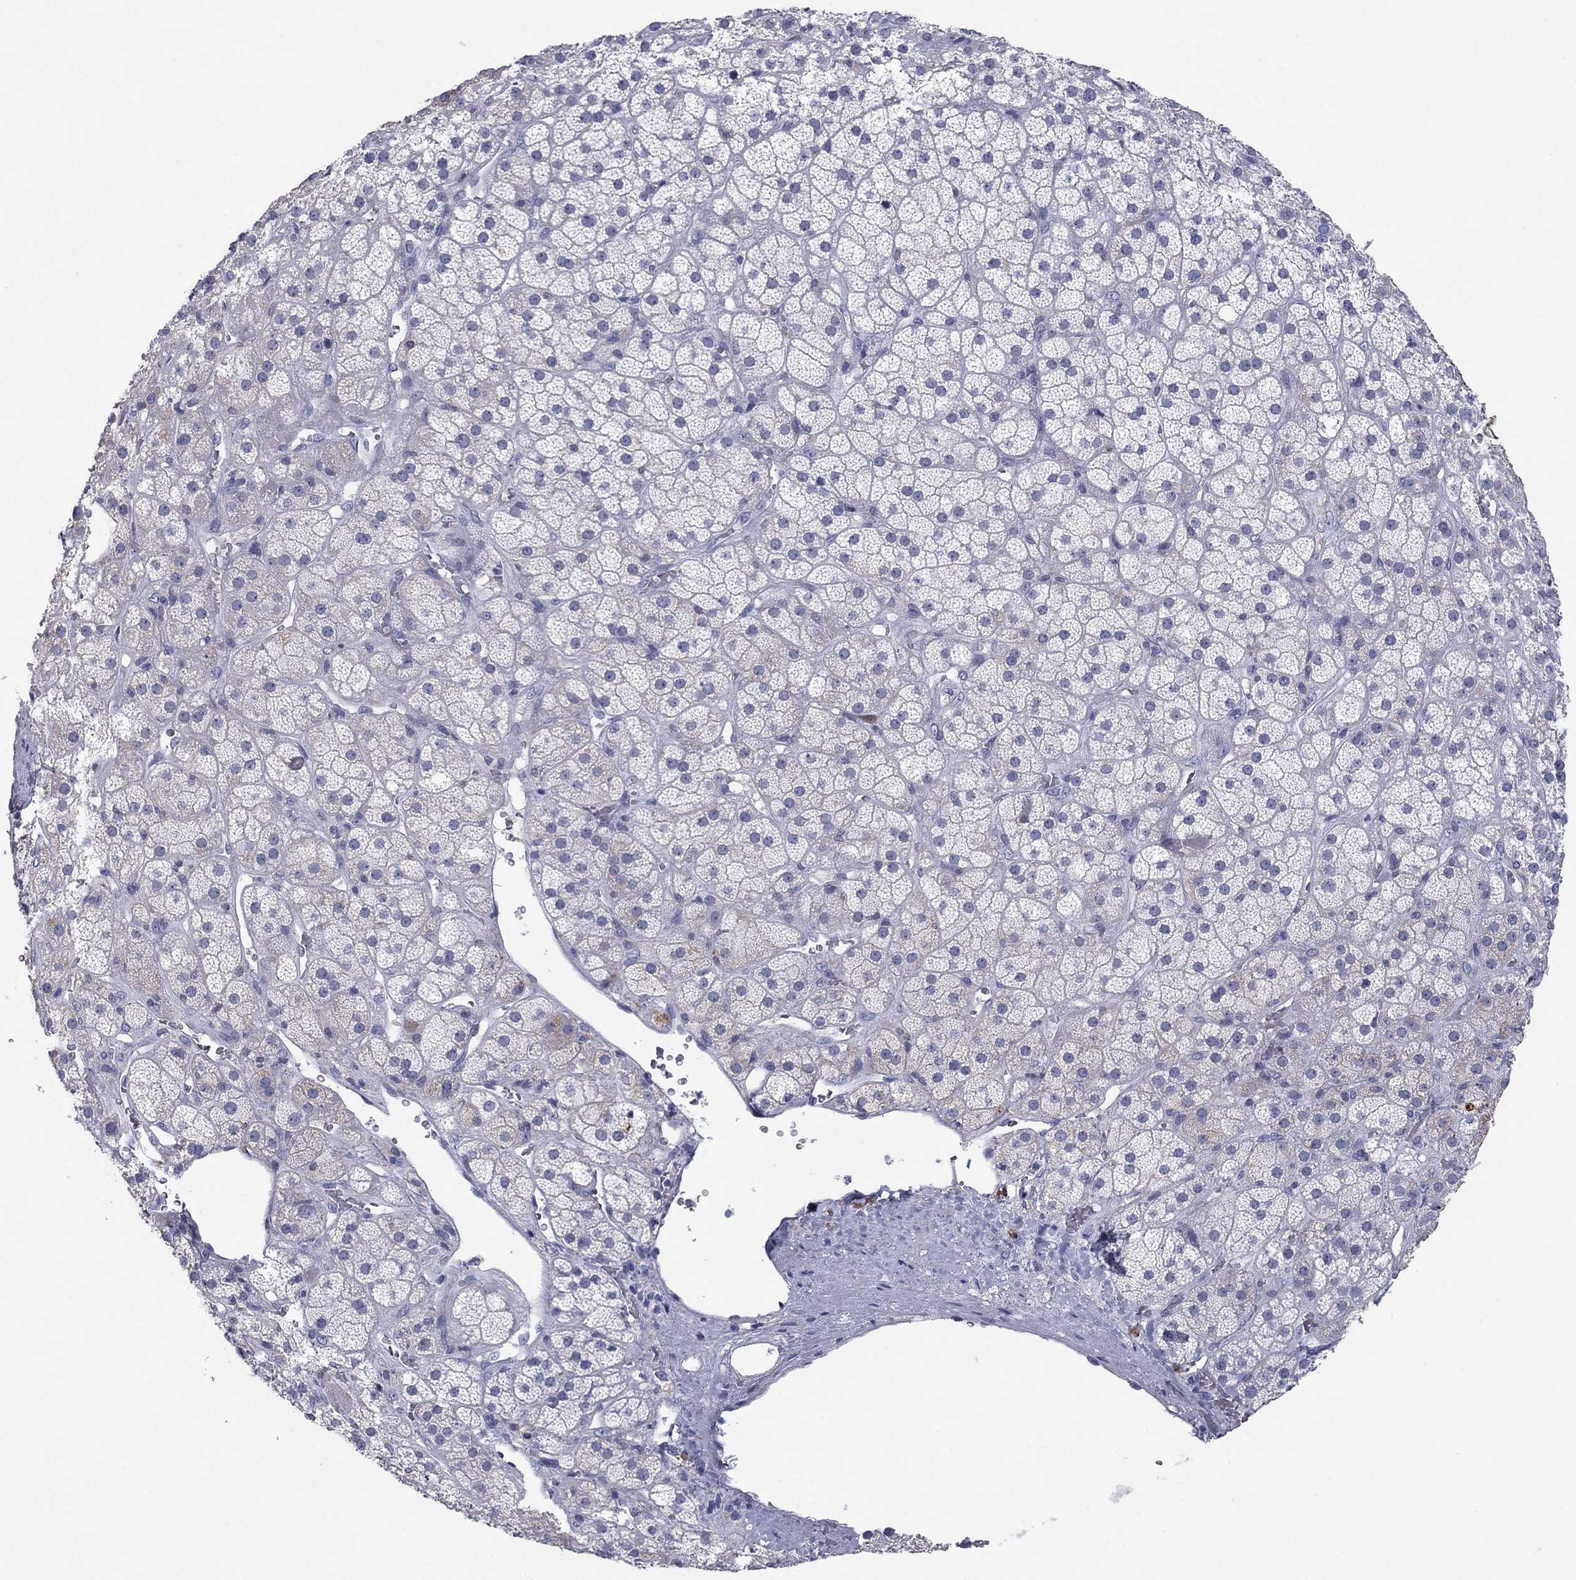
{"staining": {"intensity": "moderate", "quantity": "<25%", "location": "cytoplasmic/membranous"}, "tissue": "adrenal gland", "cell_type": "Glandular cells", "image_type": "normal", "snomed": [{"axis": "morphology", "description": "Normal tissue, NOS"}, {"axis": "topography", "description": "Adrenal gland"}], "caption": "Protein staining by immunohistochemistry (IHC) exhibits moderate cytoplasmic/membranous expression in approximately <25% of glandular cells in normal adrenal gland.", "gene": "CNTNAP4", "patient": {"sex": "male", "age": 57}}